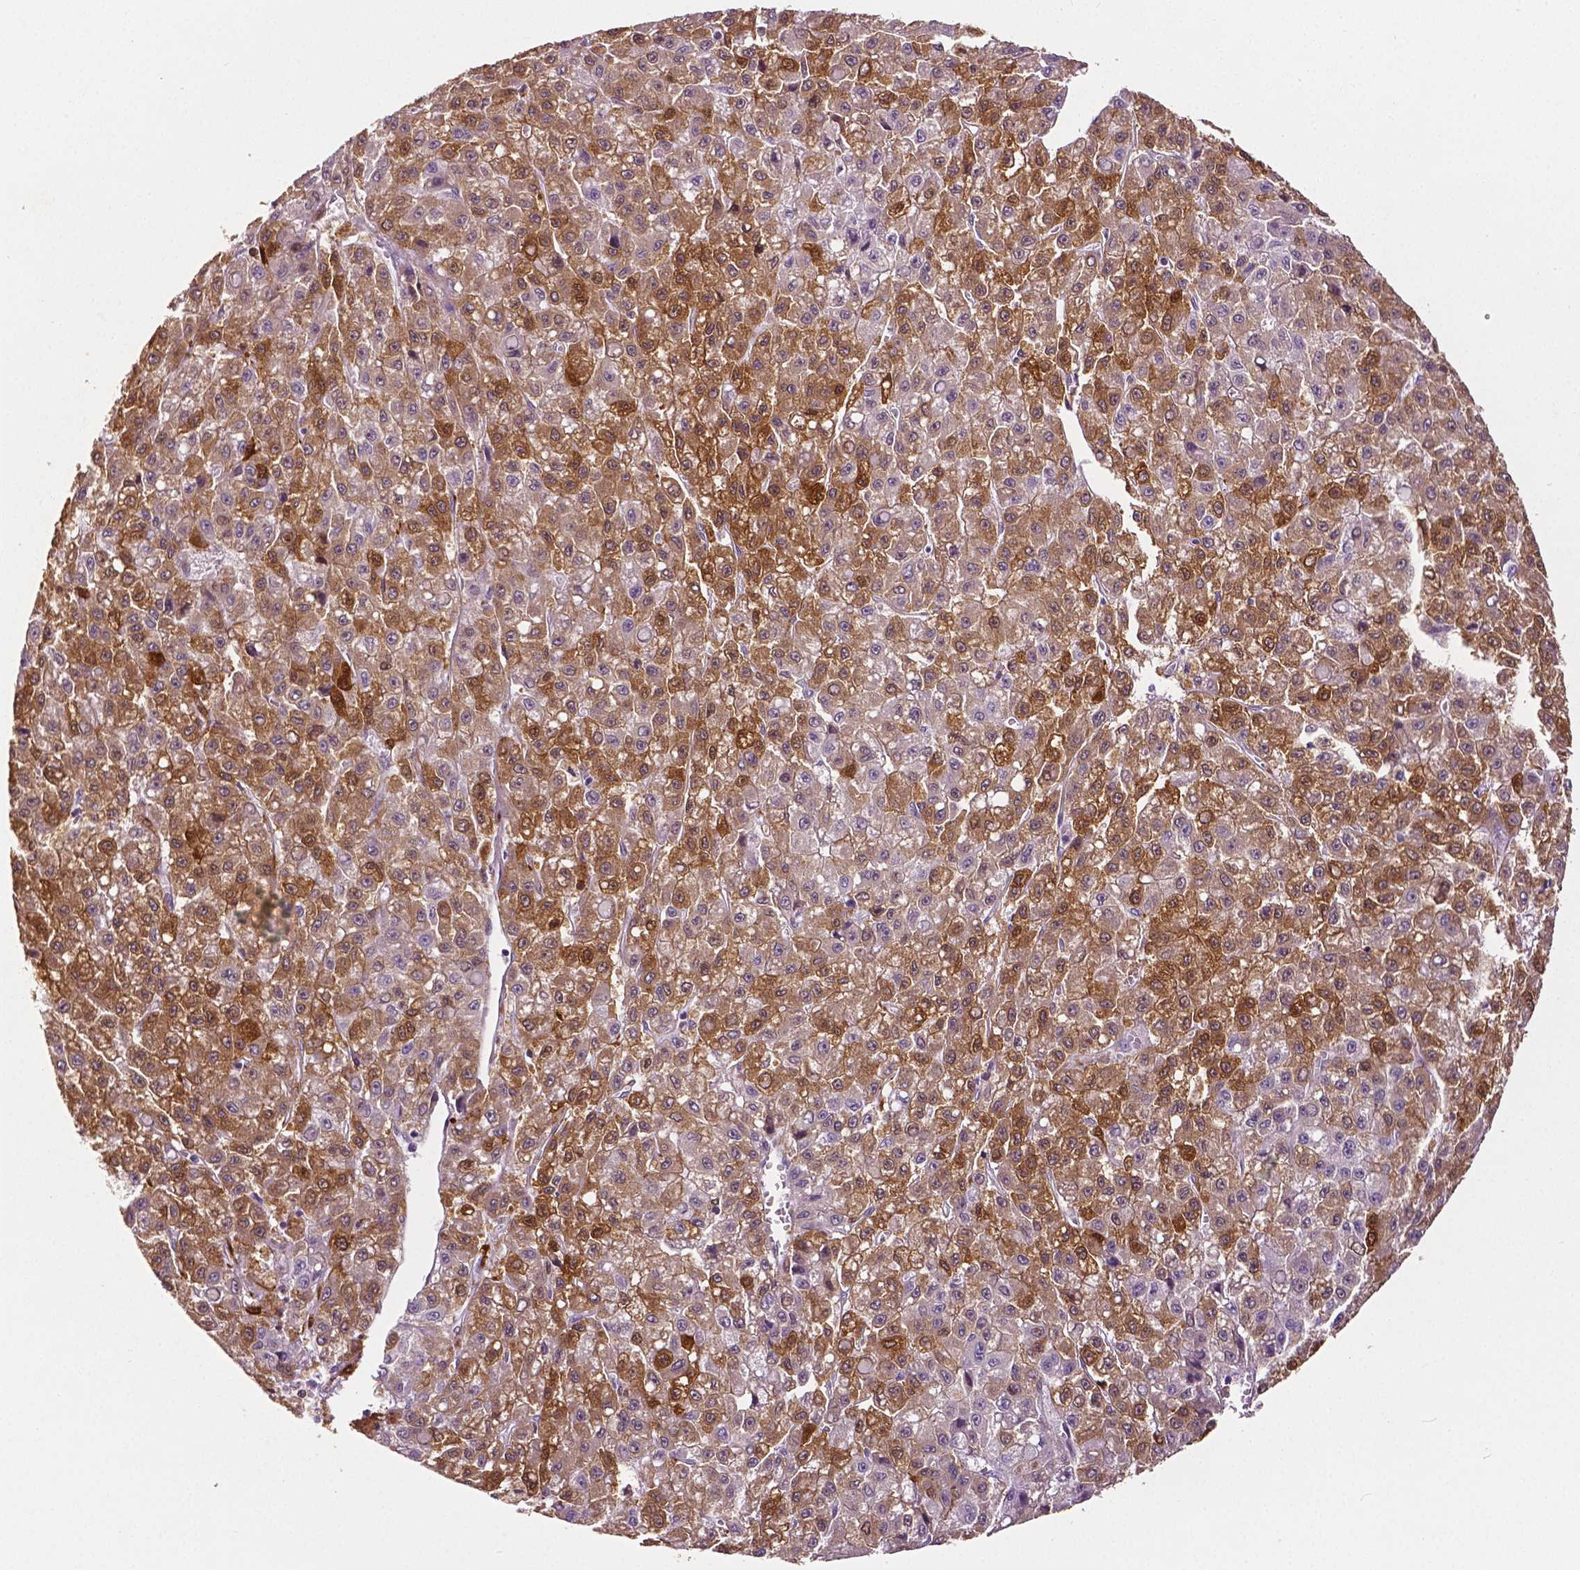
{"staining": {"intensity": "moderate", "quantity": ">75%", "location": "cytoplasmic/membranous"}, "tissue": "liver cancer", "cell_type": "Tumor cells", "image_type": "cancer", "snomed": [{"axis": "morphology", "description": "Carcinoma, Hepatocellular, NOS"}, {"axis": "topography", "description": "Liver"}], "caption": "Moderate cytoplasmic/membranous staining is appreciated in about >75% of tumor cells in hepatocellular carcinoma (liver).", "gene": "PHGDH", "patient": {"sex": "male", "age": 70}}